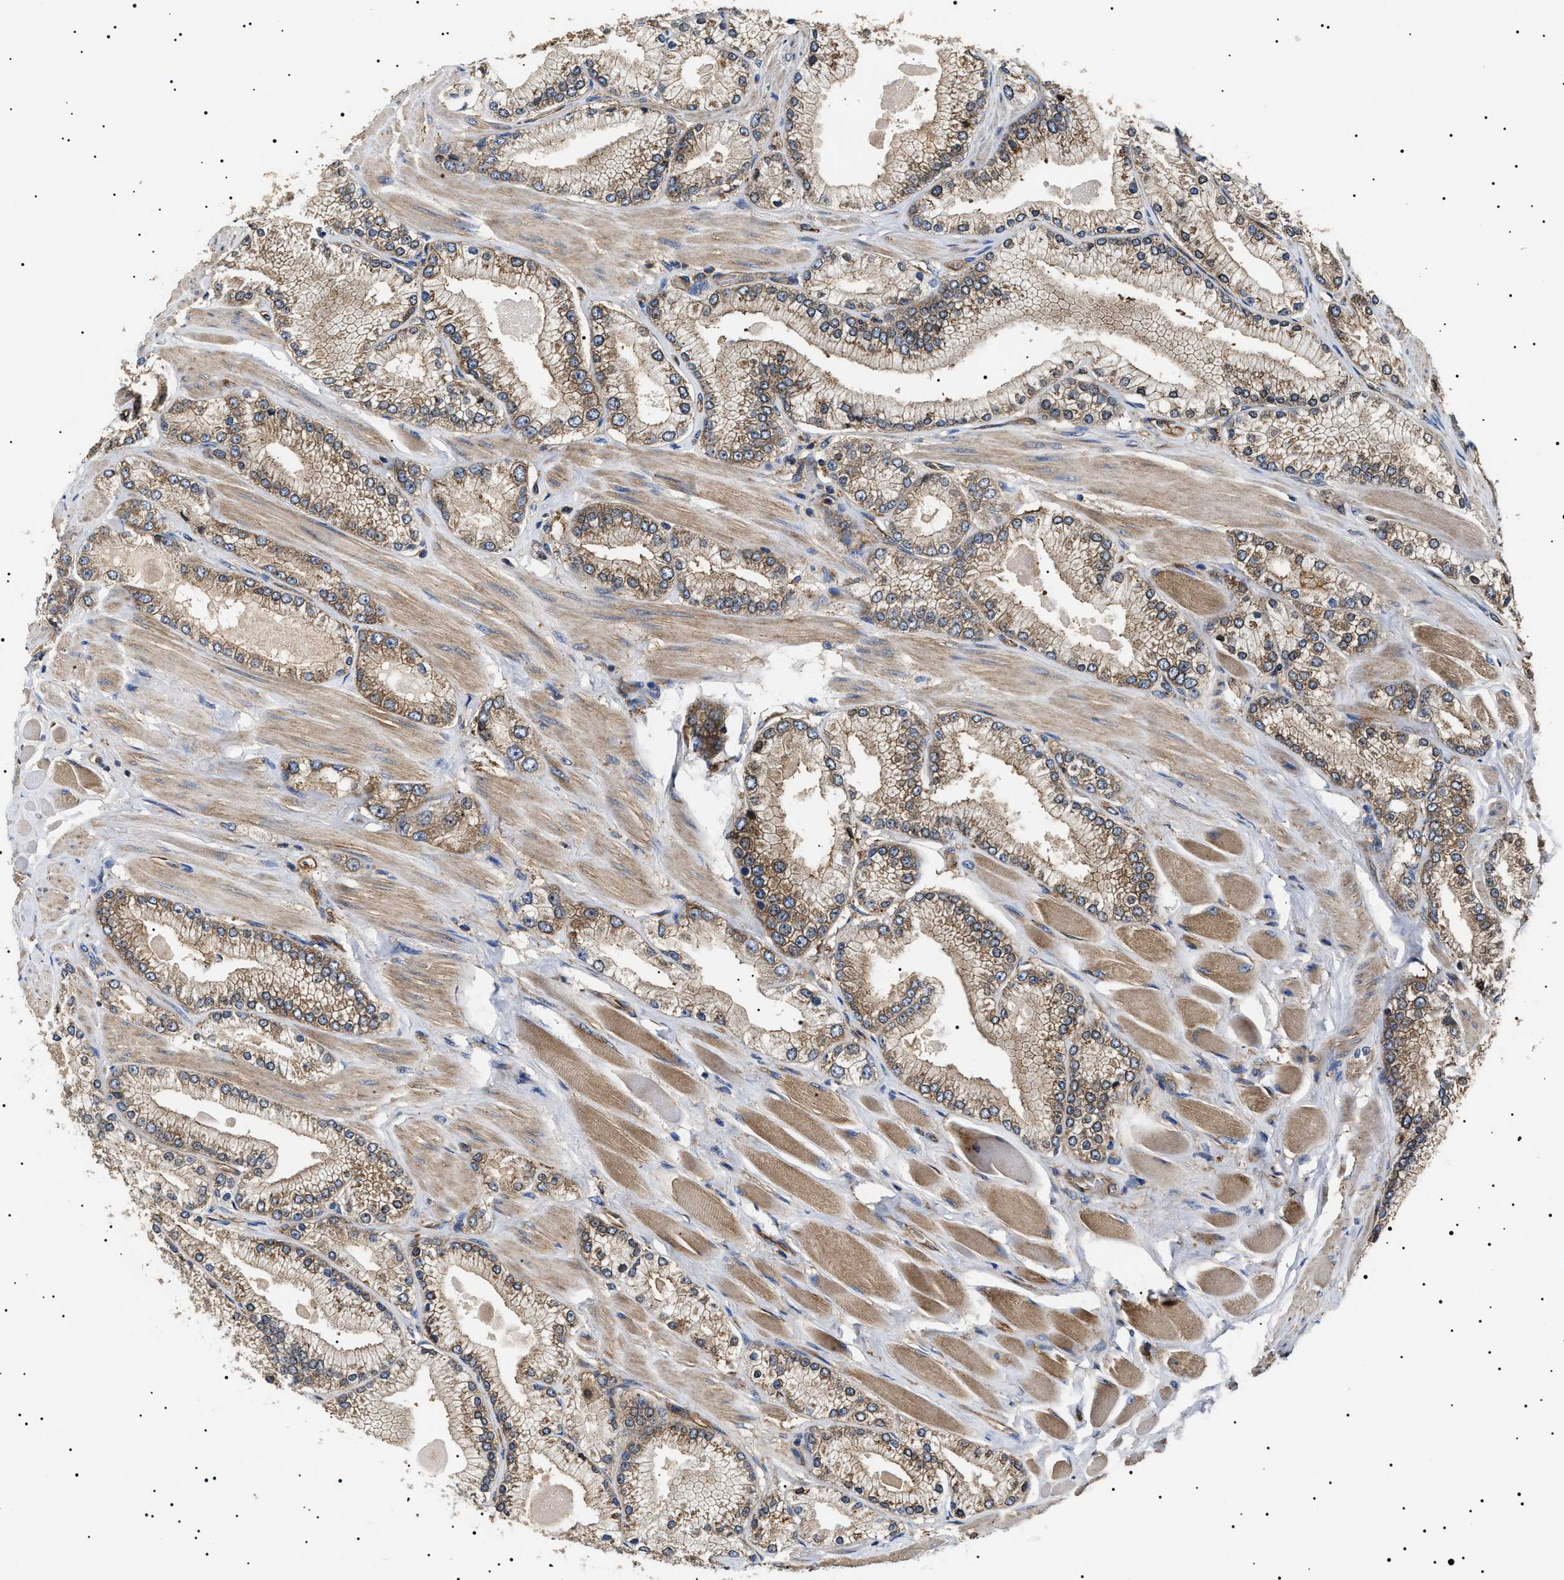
{"staining": {"intensity": "moderate", "quantity": ">75%", "location": "cytoplasmic/membranous"}, "tissue": "prostate cancer", "cell_type": "Tumor cells", "image_type": "cancer", "snomed": [{"axis": "morphology", "description": "Adenocarcinoma, High grade"}, {"axis": "topography", "description": "Prostate"}], "caption": "About >75% of tumor cells in prostate cancer (high-grade adenocarcinoma) display moderate cytoplasmic/membranous protein positivity as visualized by brown immunohistochemical staining.", "gene": "TPP2", "patient": {"sex": "male", "age": 50}}